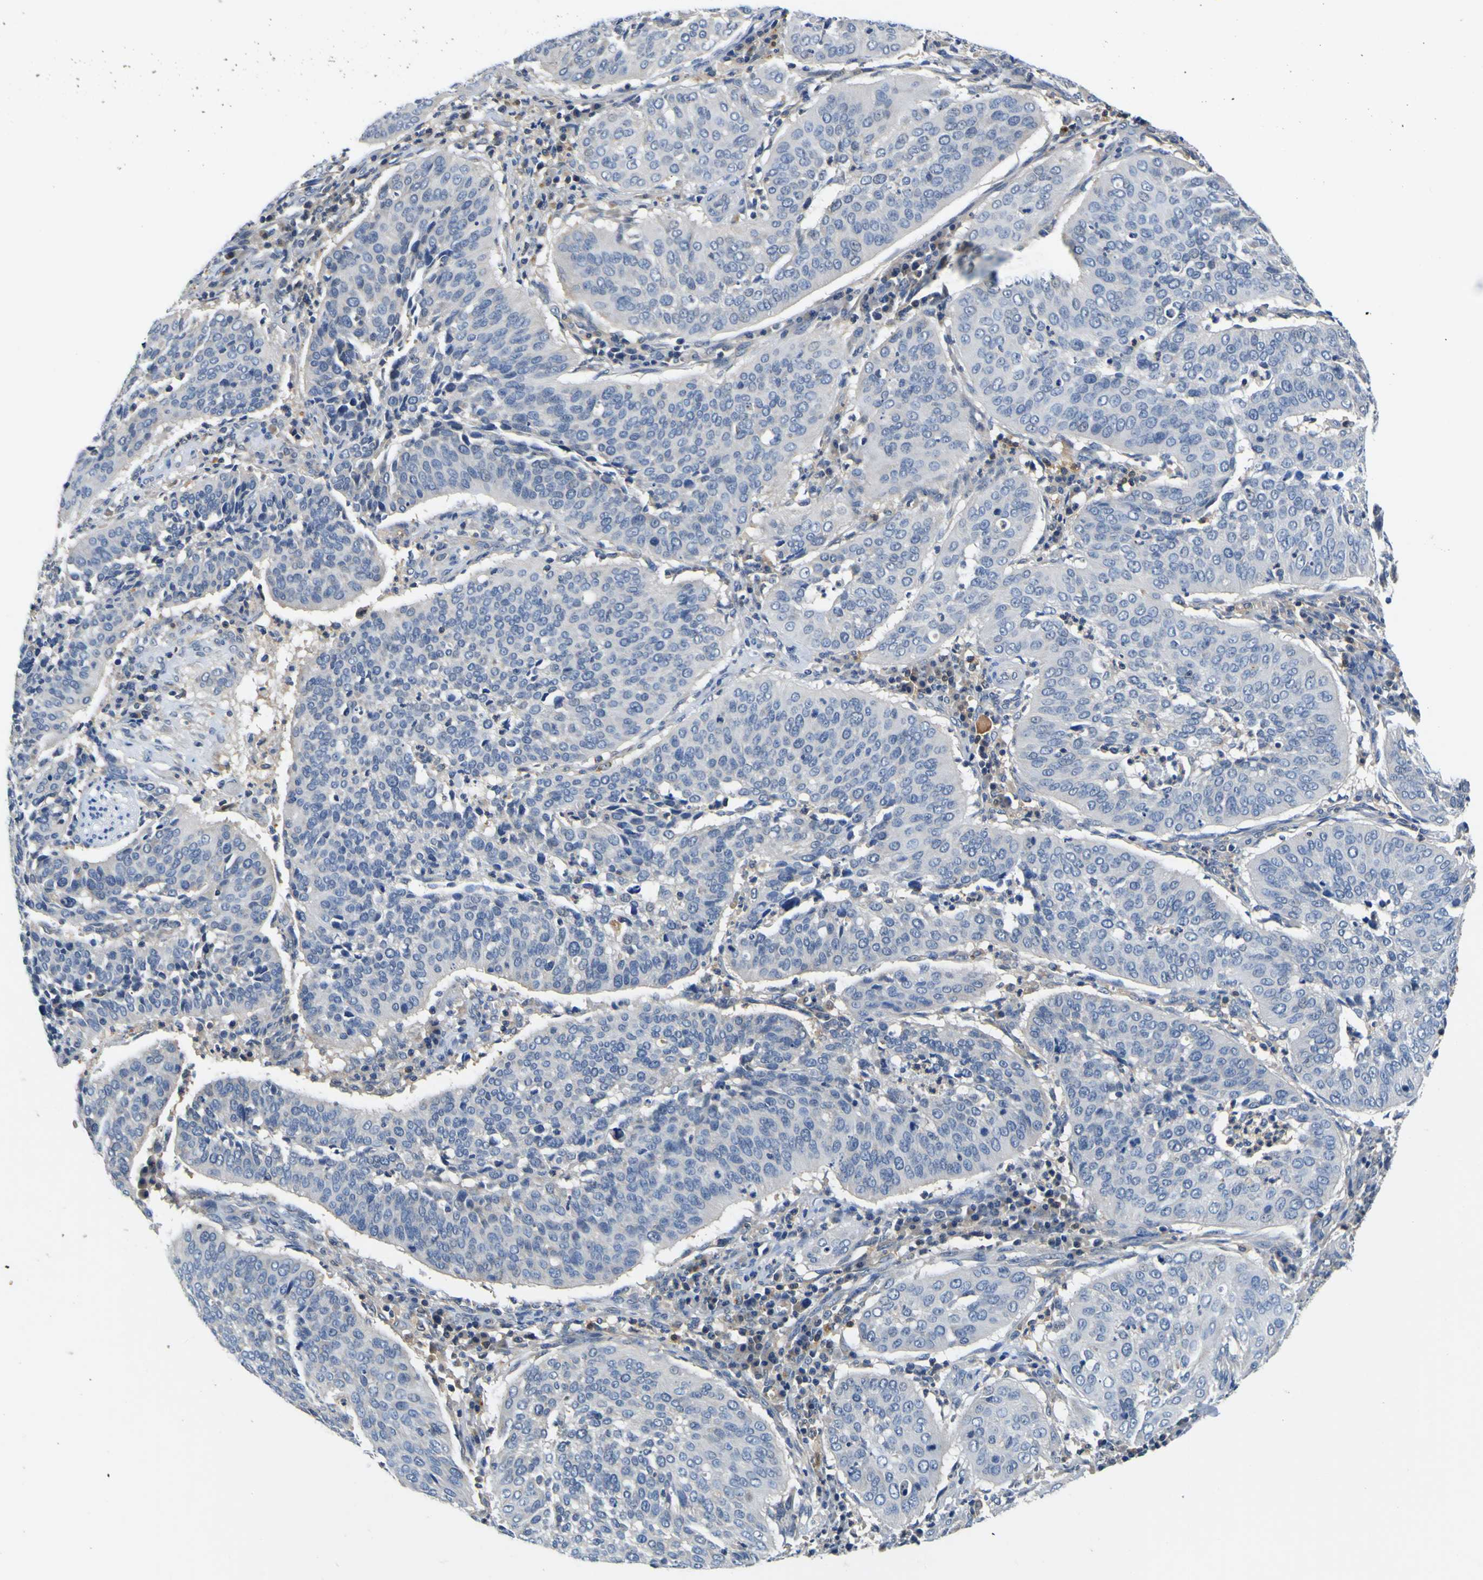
{"staining": {"intensity": "negative", "quantity": "none", "location": "none"}, "tissue": "cervical cancer", "cell_type": "Tumor cells", "image_type": "cancer", "snomed": [{"axis": "morphology", "description": "Normal tissue, NOS"}, {"axis": "morphology", "description": "Squamous cell carcinoma, NOS"}, {"axis": "topography", "description": "Cervix"}], "caption": "Squamous cell carcinoma (cervical) was stained to show a protein in brown. There is no significant staining in tumor cells.", "gene": "TNIK", "patient": {"sex": "female", "age": 39}}